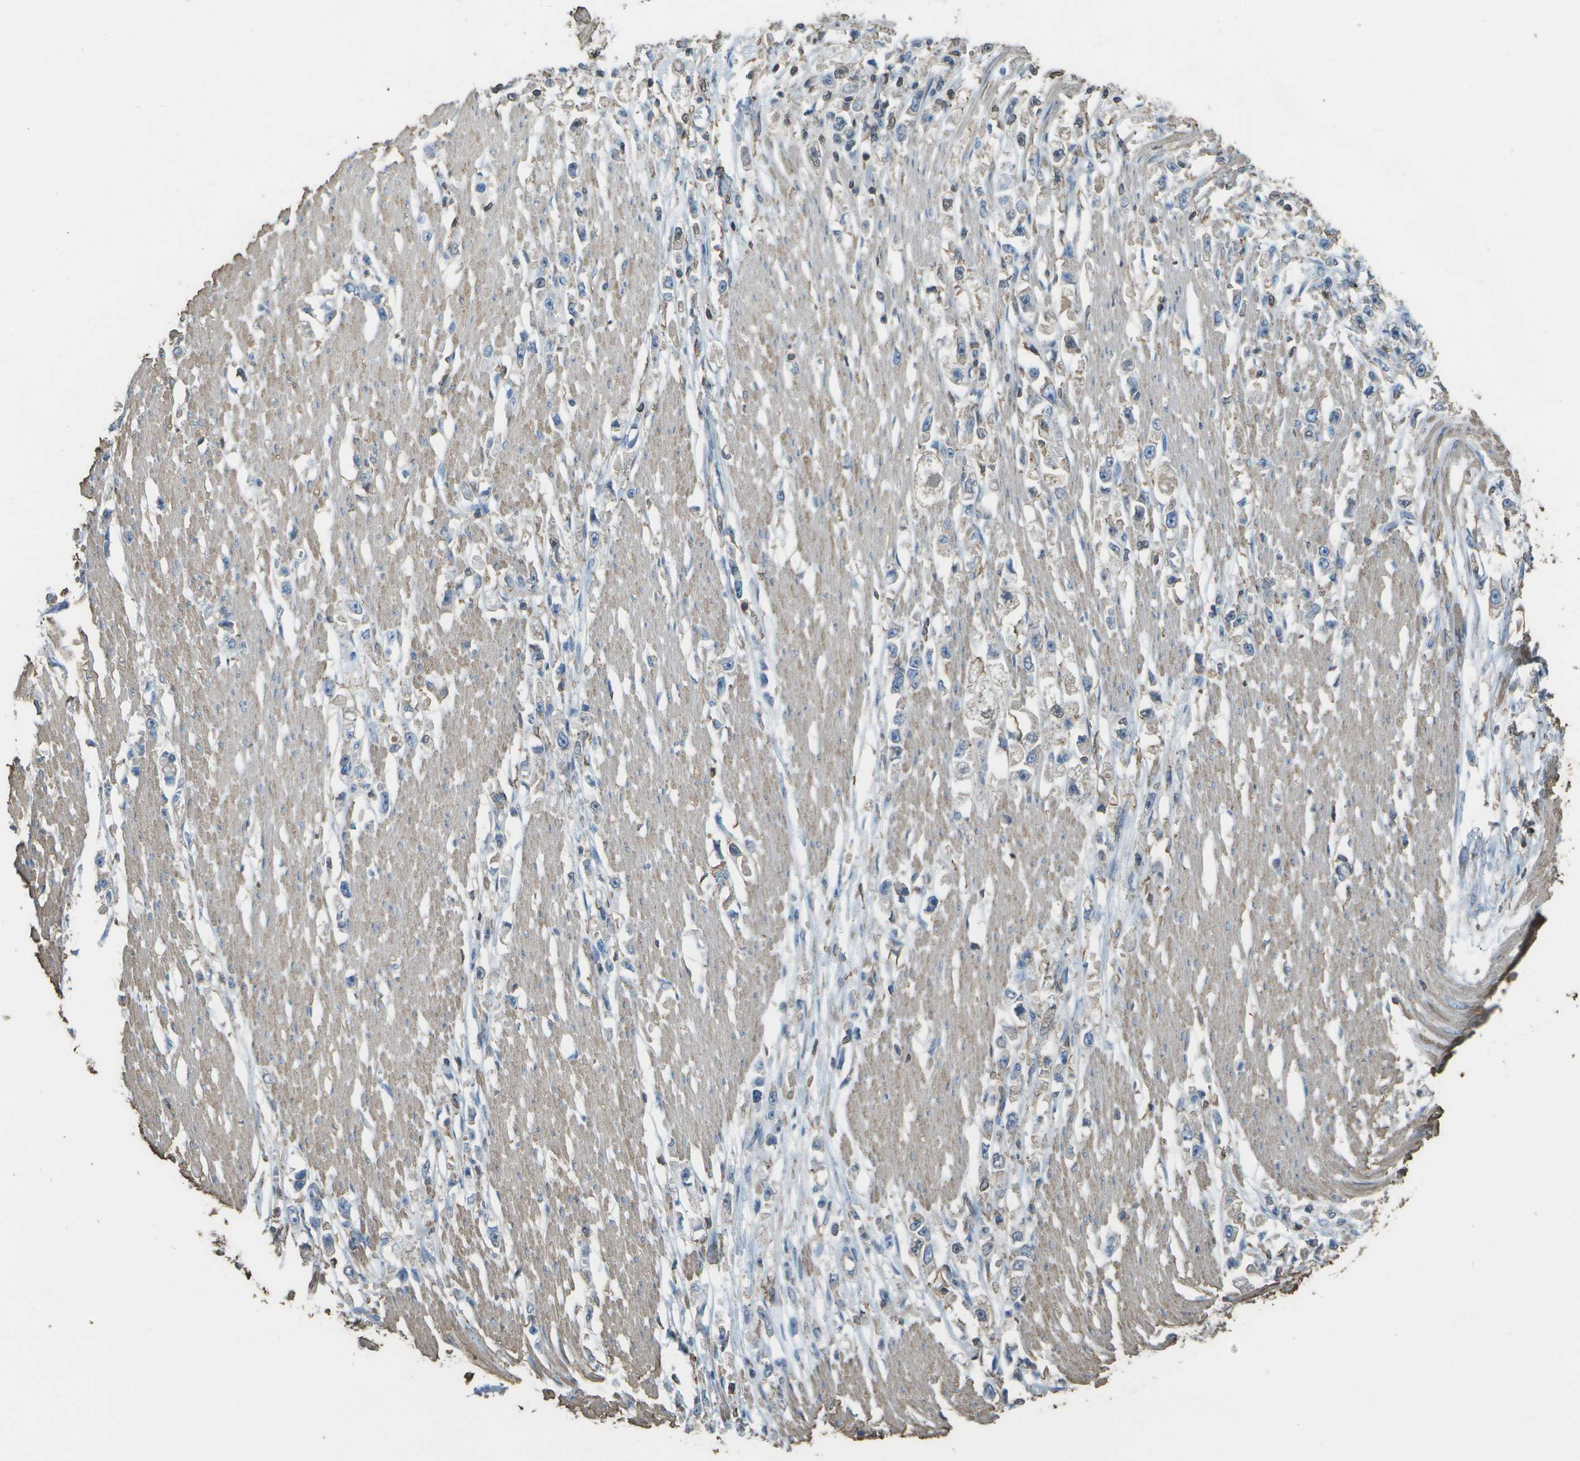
{"staining": {"intensity": "weak", "quantity": "<25%", "location": "cytoplasmic/membranous"}, "tissue": "stomach cancer", "cell_type": "Tumor cells", "image_type": "cancer", "snomed": [{"axis": "morphology", "description": "Adenocarcinoma, NOS"}, {"axis": "topography", "description": "Stomach"}], "caption": "Tumor cells show no significant protein staining in stomach cancer (adenocarcinoma). (Immunohistochemistry, brightfield microscopy, high magnification).", "gene": "CYP4F11", "patient": {"sex": "female", "age": 59}}